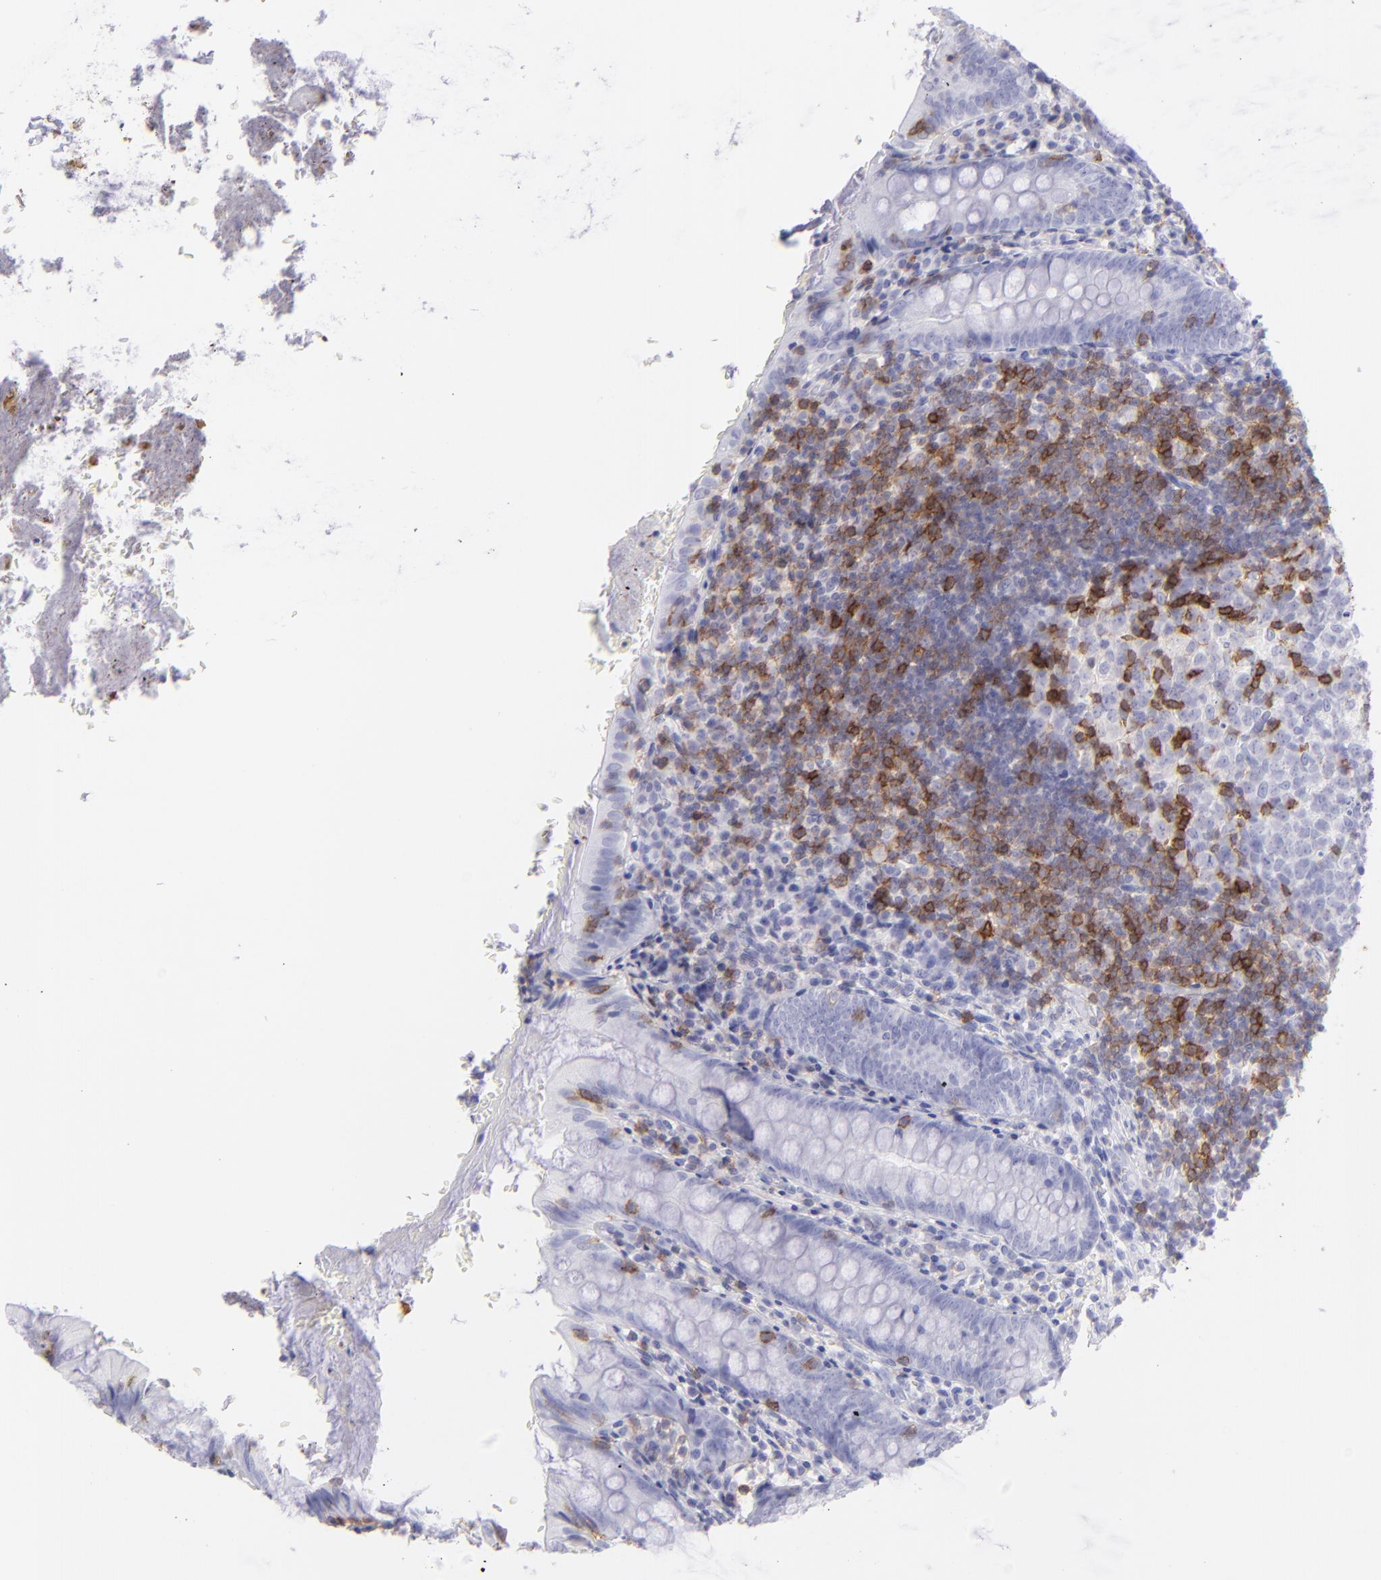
{"staining": {"intensity": "negative", "quantity": "none", "location": "none"}, "tissue": "appendix", "cell_type": "Glandular cells", "image_type": "normal", "snomed": [{"axis": "morphology", "description": "Normal tissue, NOS"}, {"axis": "topography", "description": "Appendix"}], "caption": "This is an immunohistochemistry (IHC) histopathology image of unremarkable appendix. There is no expression in glandular cells.", "gene": "CD69", "patient": {"sex": "female", "age": 10}}